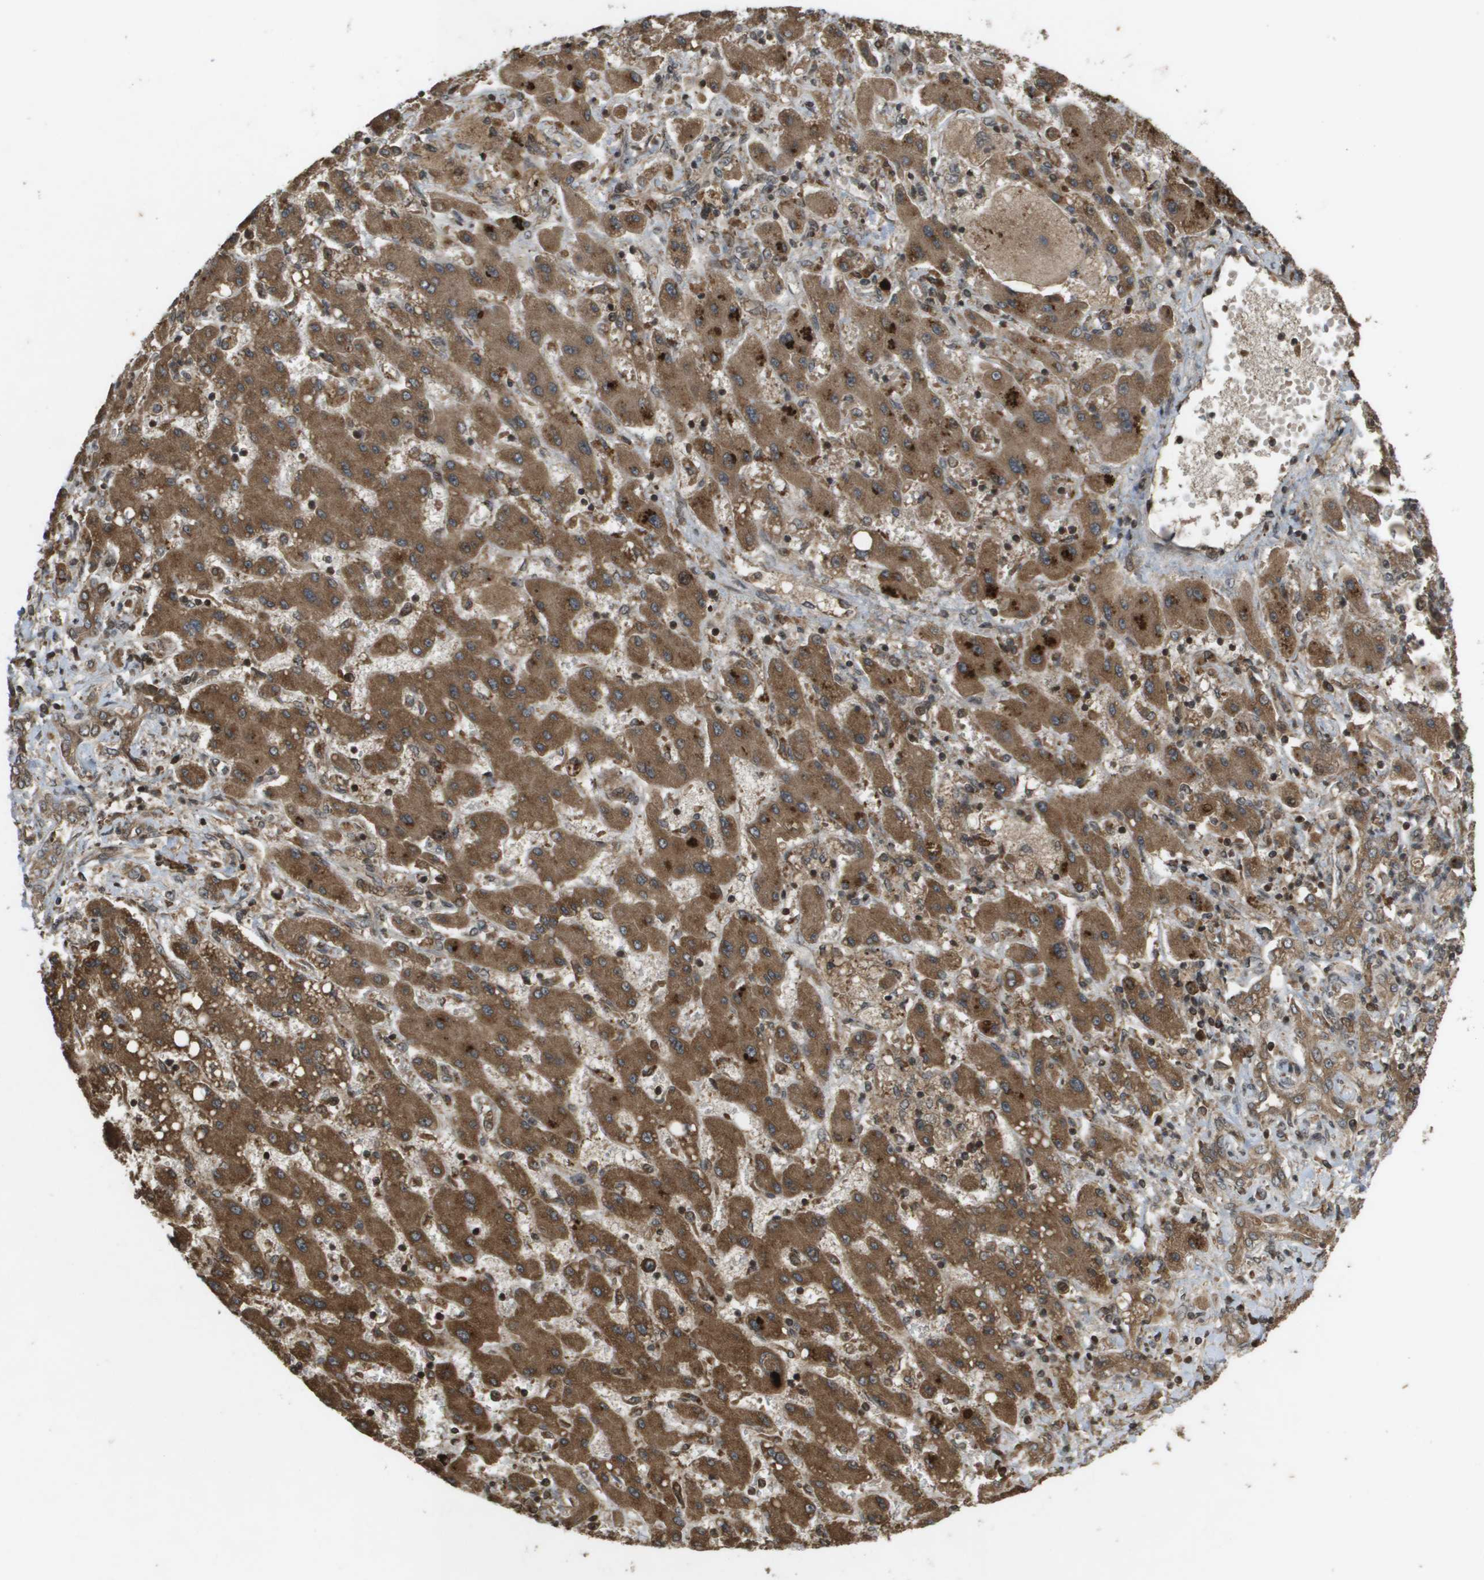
{"staining": {"intensity": "moderate", "quantity": ">75%", "location": "cytoplasmic/membranous"}, "tissue": "liver cancer", "cell_type": "Tumor cells", "image_type": "cancer", "snomed": [{"axis": "morphology", "description": "Cholangiocarcinoma"}, {"axis": "topography", "description": "Liver"}], "caption": "Immunohistochemistry of cholangiocarcinoma (liver) displays medium levels of moderate cytoplasmic/membranous positivity in about >75% of tumor cells. (brown staining indicates protein expression, while blue staining denotes nuclei).", "gene": "KIF11", "patient": {"sex": "male", "age": 50}}